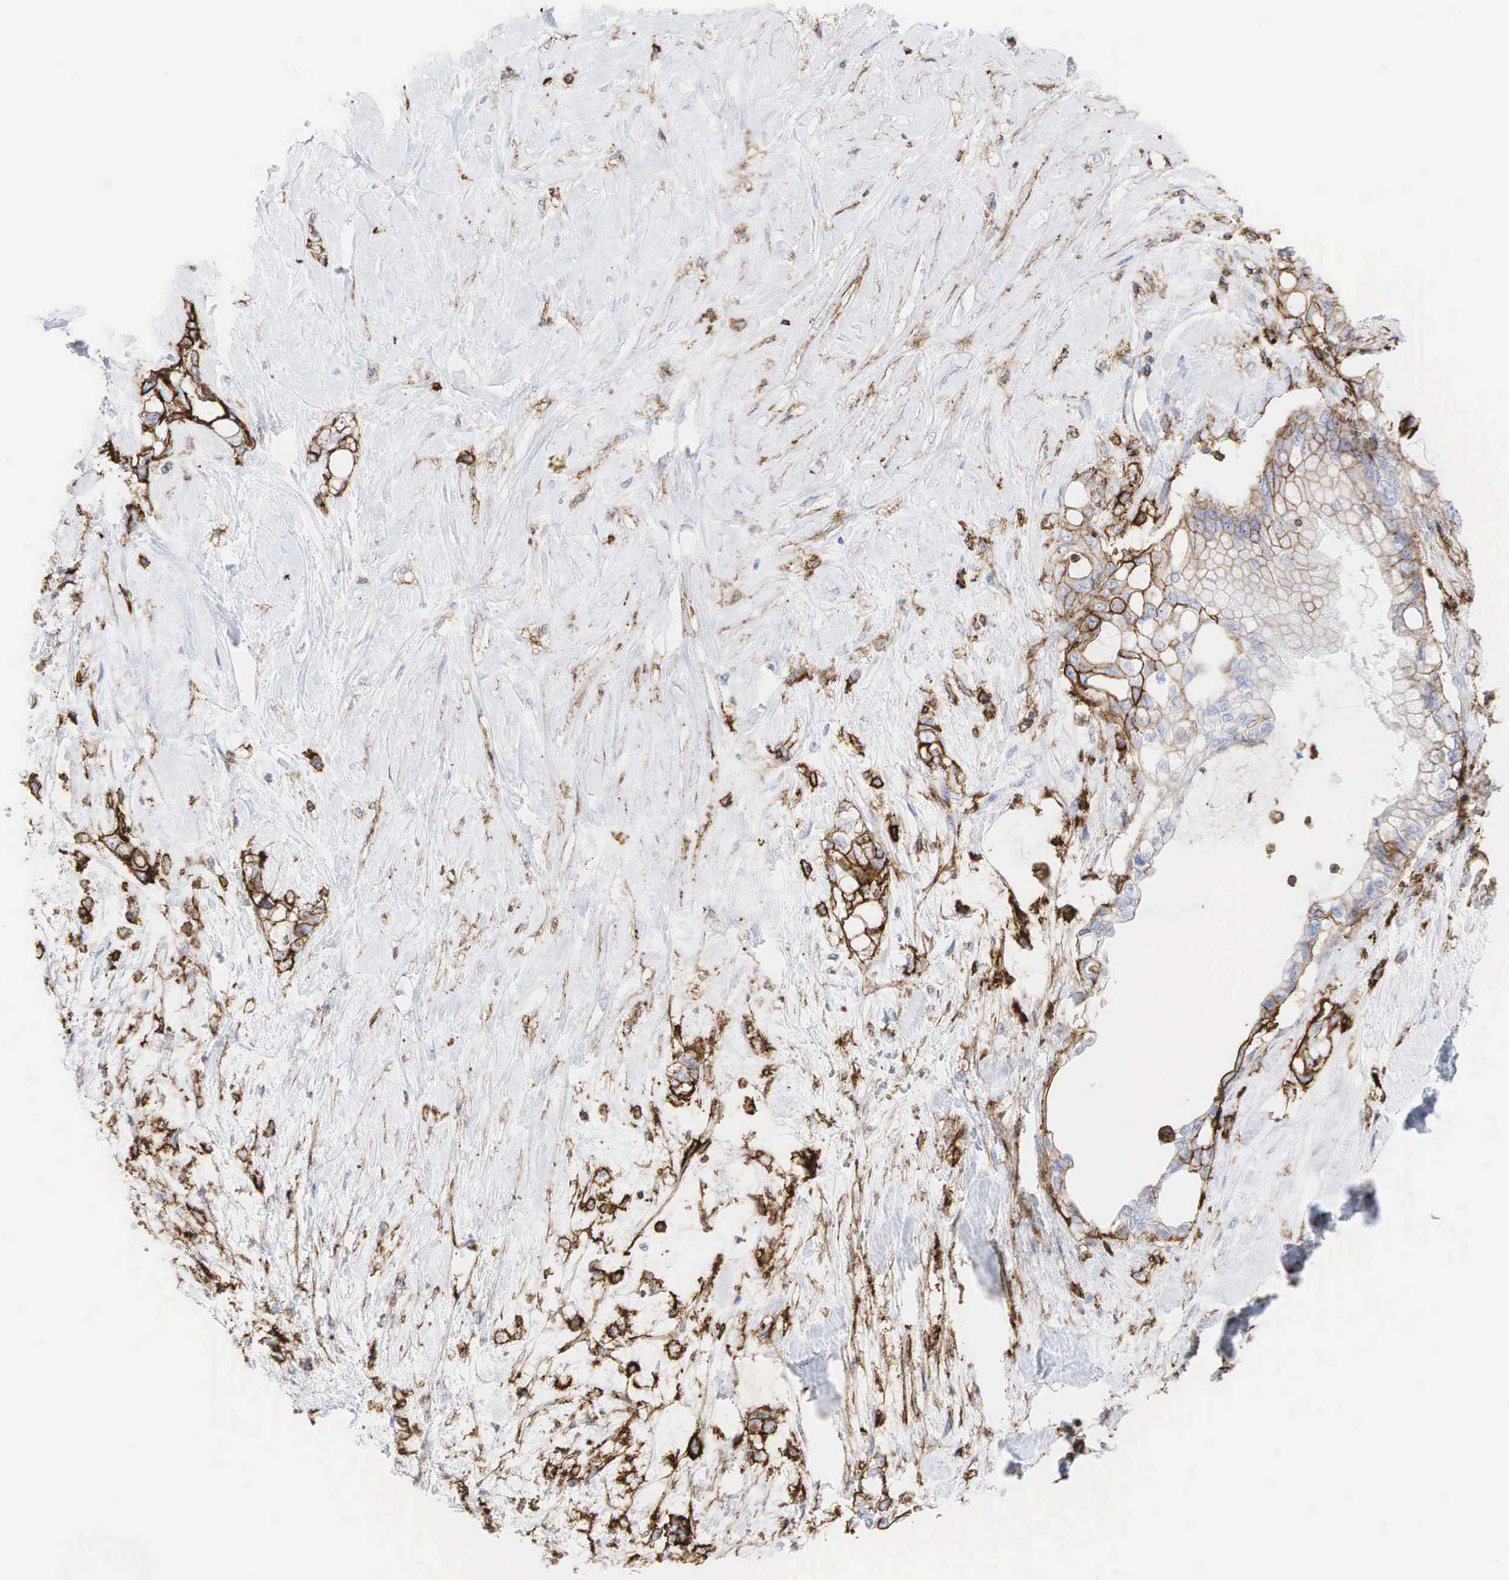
{"staining": {"intensity": "moderate", "quantity": "25%-75%", "location": "cytoplasmic/membranous"}, "tissue": "pancreatic cancer", "cell_type": "Tumor cells", "image_type": "cancer", "snomed": [{"axis": "morphology", "description": "Adenocarcinoma, NOS"}, {"axis": "topography", "description": "Pancreas"}], "caption": "This image exhibits pancreatic adenocarcinoma stained with immunohistochemistry (IHC) to label a protein in brown. The cytoplasmic/membranous of tumor cells show moderate positivity for the protein. Nuclei are counter-stained blue.", "gene": "CD44", "patient": {"sex": "female", "age": 70}}